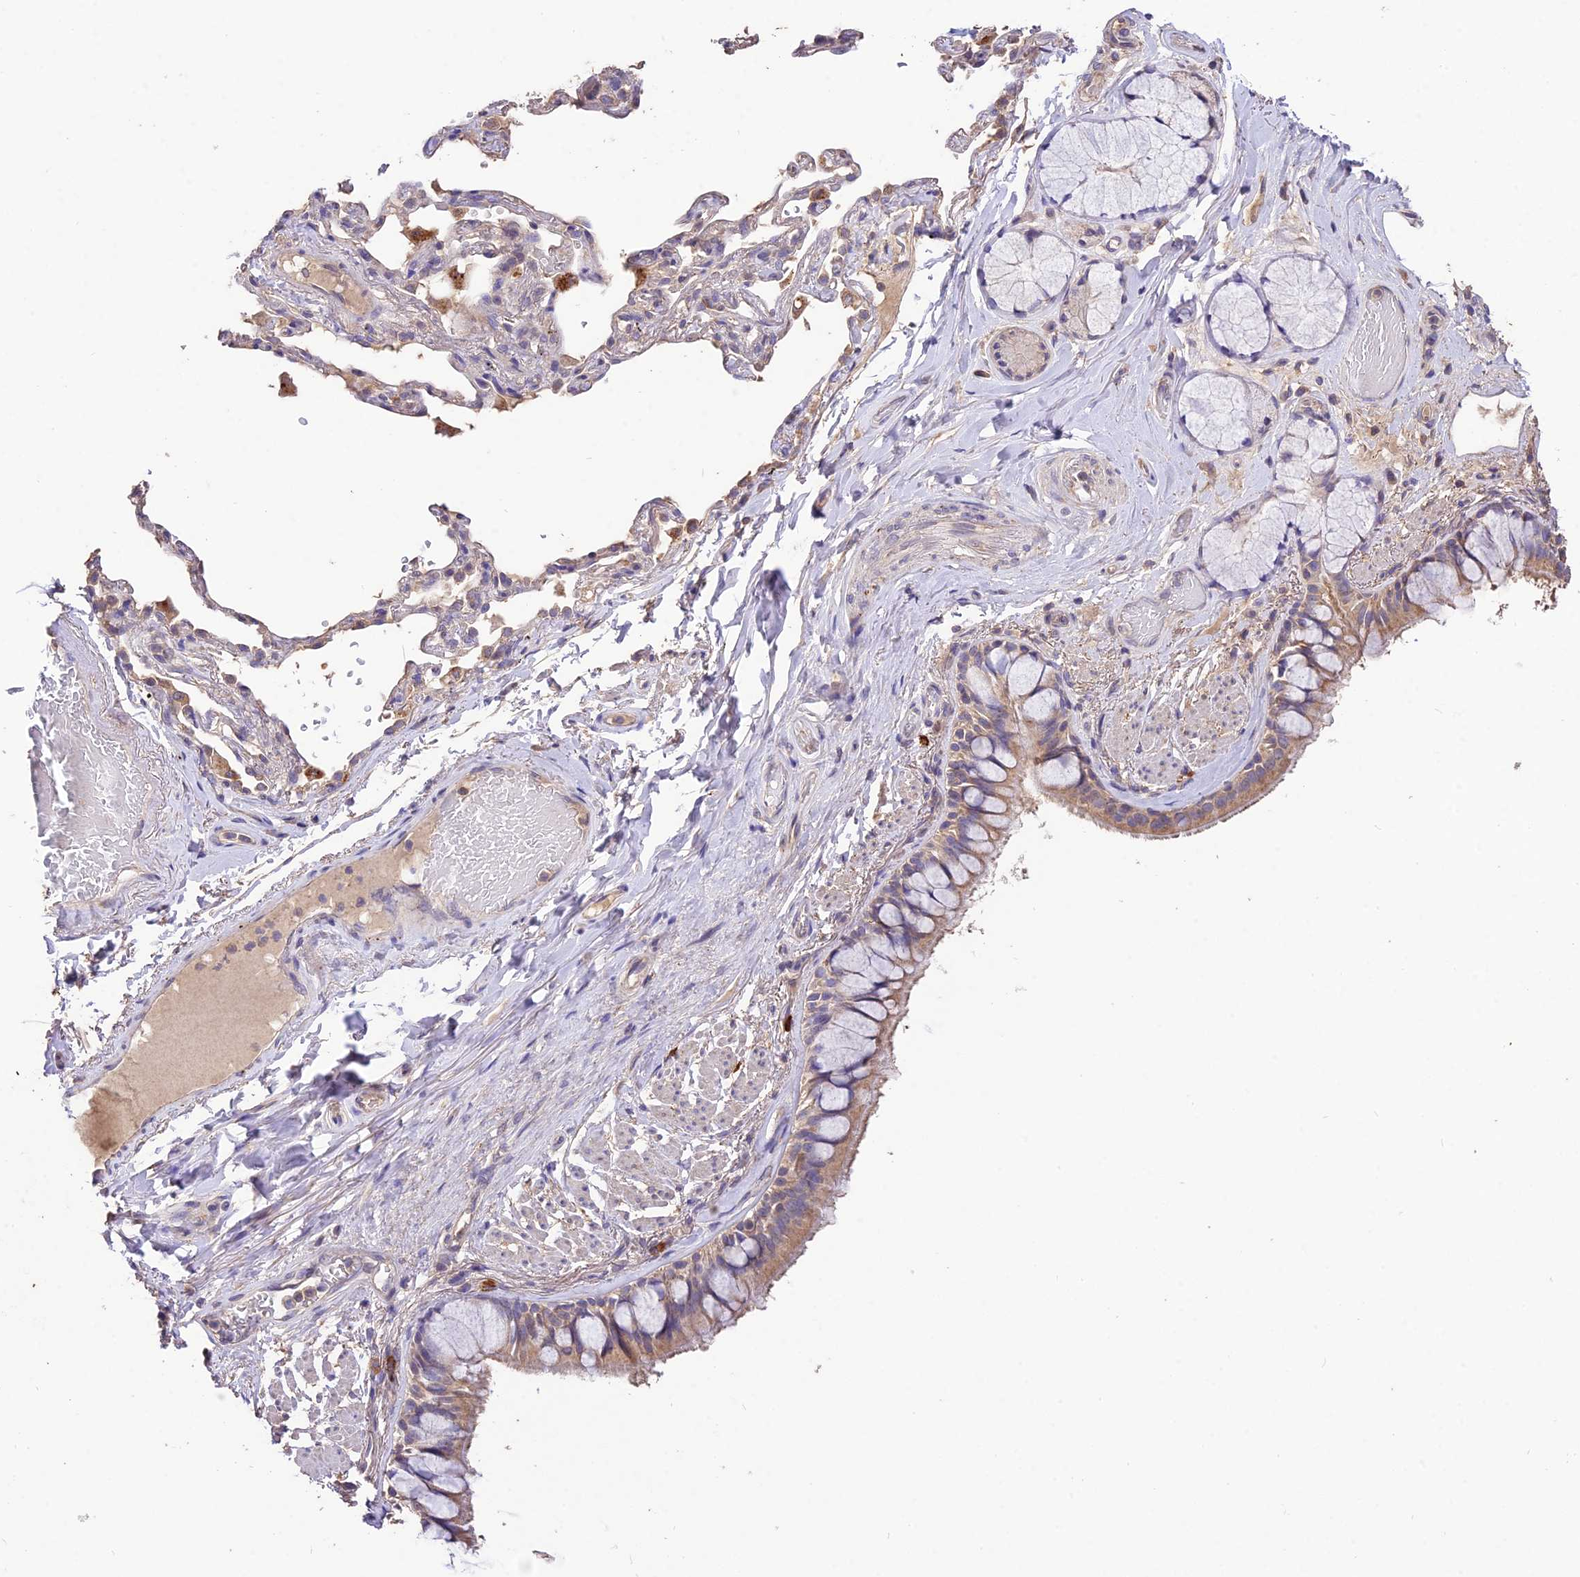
{"staining": {"intensity": "moderate", "quantity": ">75%", "location": "cytoplasmic/membranous"}, "tissue": "bronchus", "cell_type": "Respiratory epithelial cells", "image_type": "normal", "snomed": [{"axis": "morphology", "description": "Normal tissue, NOS"}, {"axis": "topography", "description": "Bronchus"}], "caption": "About >75% of respiratory epithelial cells in benign bronchus show moderate cytoplasmic/membranous protein staining as visualized by brown immunohistochemical staining.", "gene": "SDHD", "patient": {"sex": "male", "age": 70}}